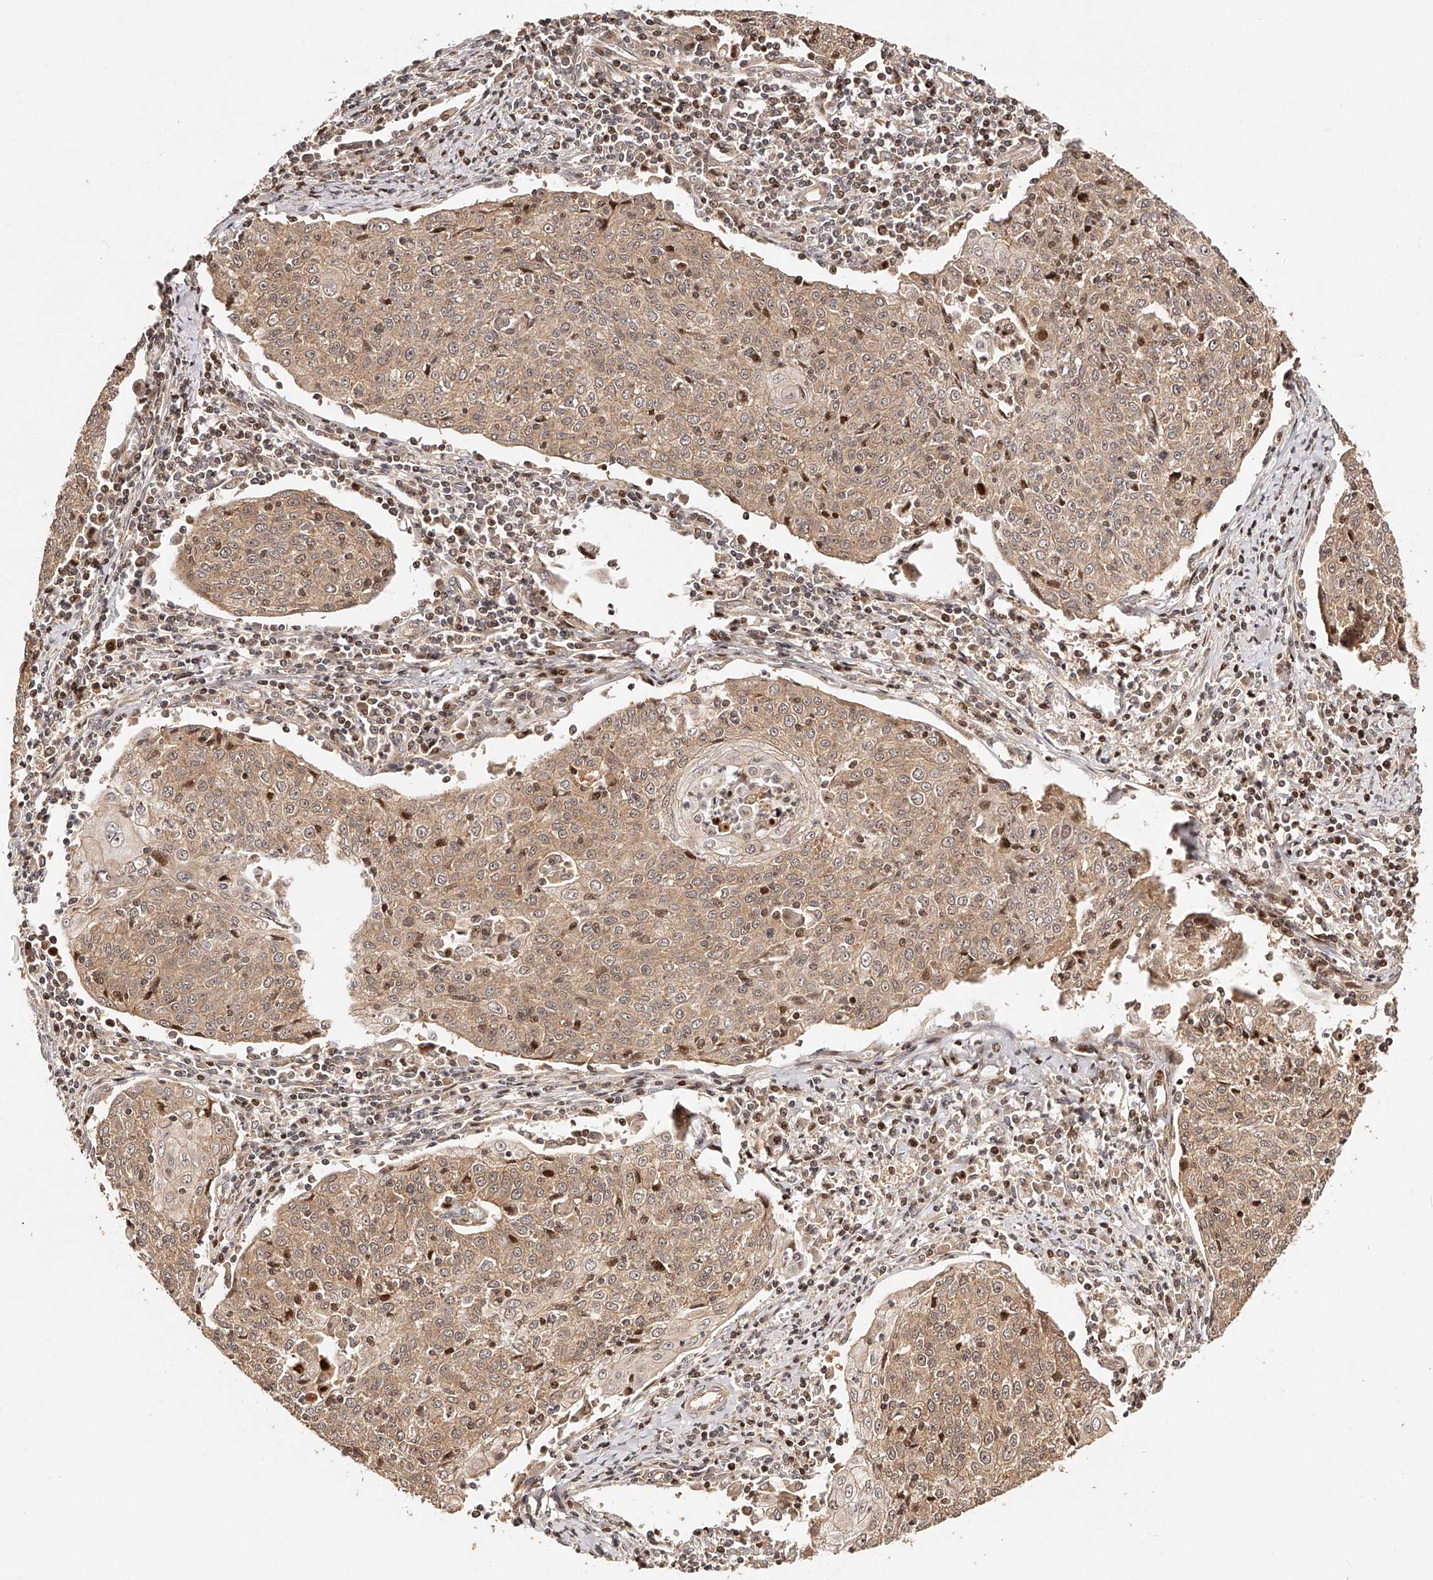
{"staining": {"intensity": "moderate", "quantity": ">75%", "location": "cytoplasmic/membranous"}, "tissue": "cervical cancer", "cell_type": "Tumor cells", "image_type": "cancer", "snomed": [{"axis": "morphology", "description": "Squamous cell carcinoma, NOS"}, {"axis": "topography", "description": "Cervix"}], "caption": "Immunohistochemical staining of squamous cell carcinoma (cervical) exhibits moderate cytoplasmic/membranous protein positivity in about >75% of tumor cells.", "gene": "PFDN2", "patient": {"sex": "female", "age": 48}}